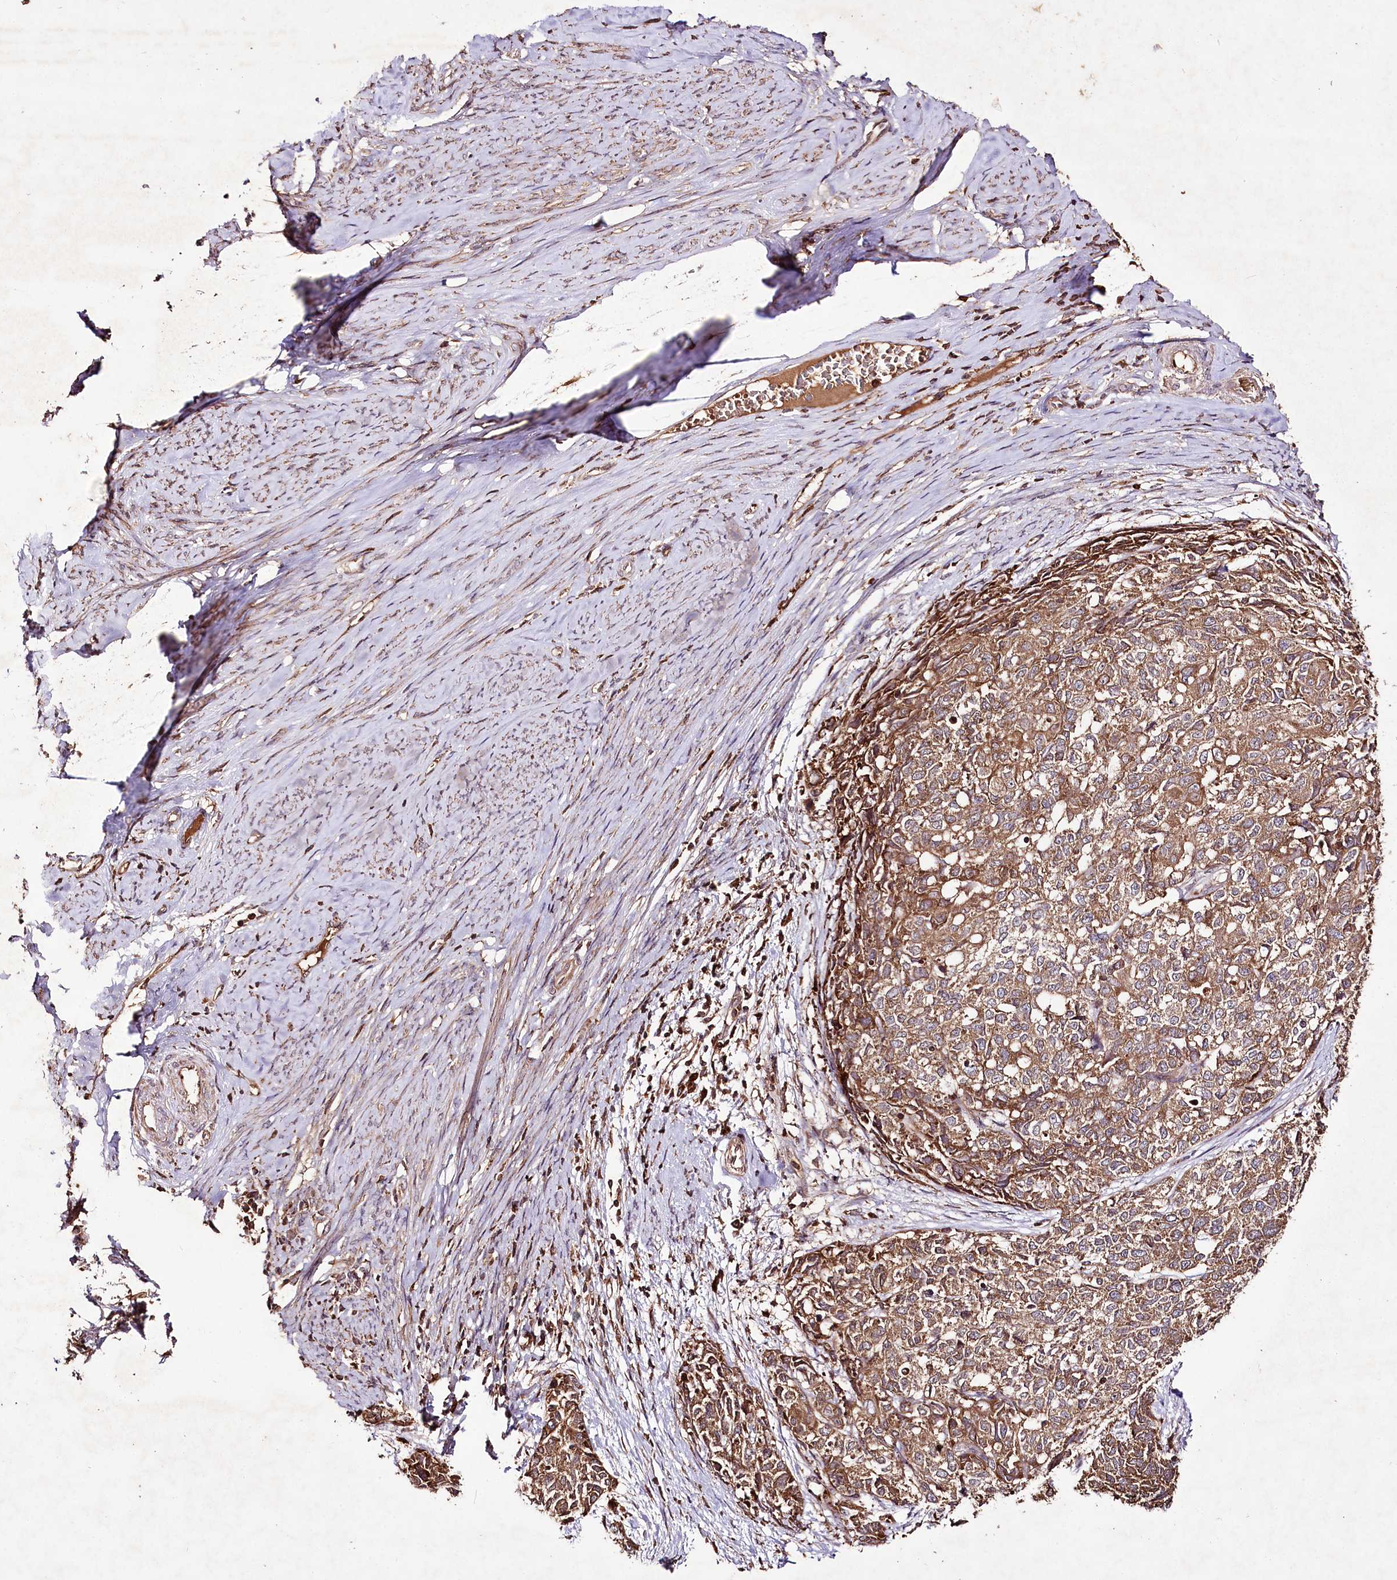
{"staining": {"intensity": "moderate", "quantity": ">75%", "location": "cytoplasmic/membranous"}, "tissue": "cervical cancer", "cell_type": "Tumor cells", "image_type": "cancer", "snomed": [{"axis": "morphology", "description": "Squamous cell carcinoma, NOS"}, {"axis": "topography", "description": "Cervix"}], "caption": "Squamous cell carcinoma (cervical) was stained to show a protein in brown. There is medium levels of moderate cytoplasmic/membranous staining in approximately >75% of tumor cells.", "gene": "FAM53B", "patient": {"sex": "female", "age": 63}}